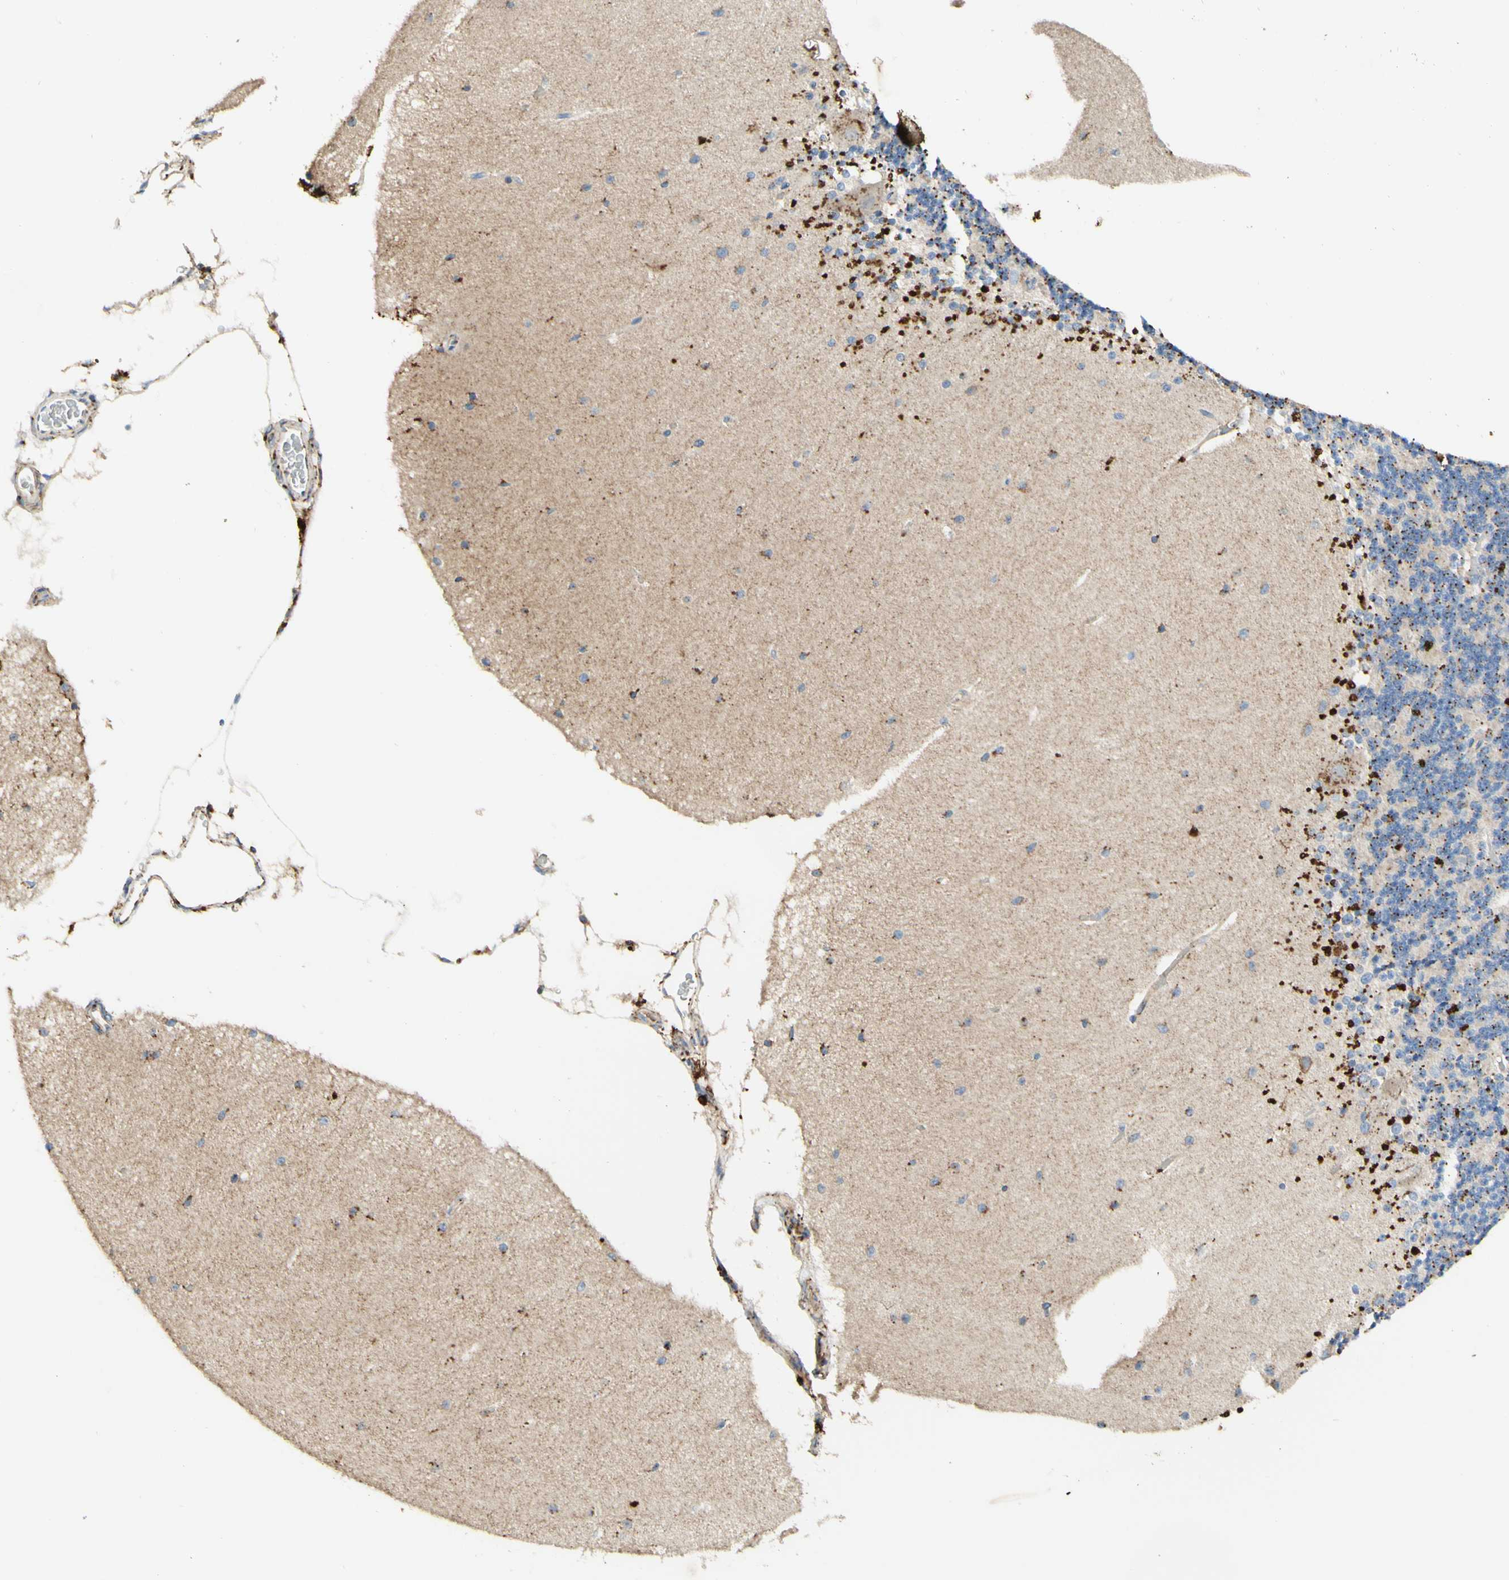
{"staining": {"intensity": "moderate", "quantity": "25%-75%", "location": "cytoplasmic/membranous"}, "tissue": "cerebellum", "cell_type": "Cells in granular layer", "image_type": "normal", "snomed": [{"axis": "morphology", "description": "Normal tissue, NOS"}, {"axis": "topography", "description": "Cerebellum"}], "caption": "Human cerebellum stained for a protein (brown) shows moderate cytoplasmic/membranous positive expression in about 25%-75% of cells in granular layer.", "gene": "ARMC10", "patient": {"sex": "female", "age": 54}}